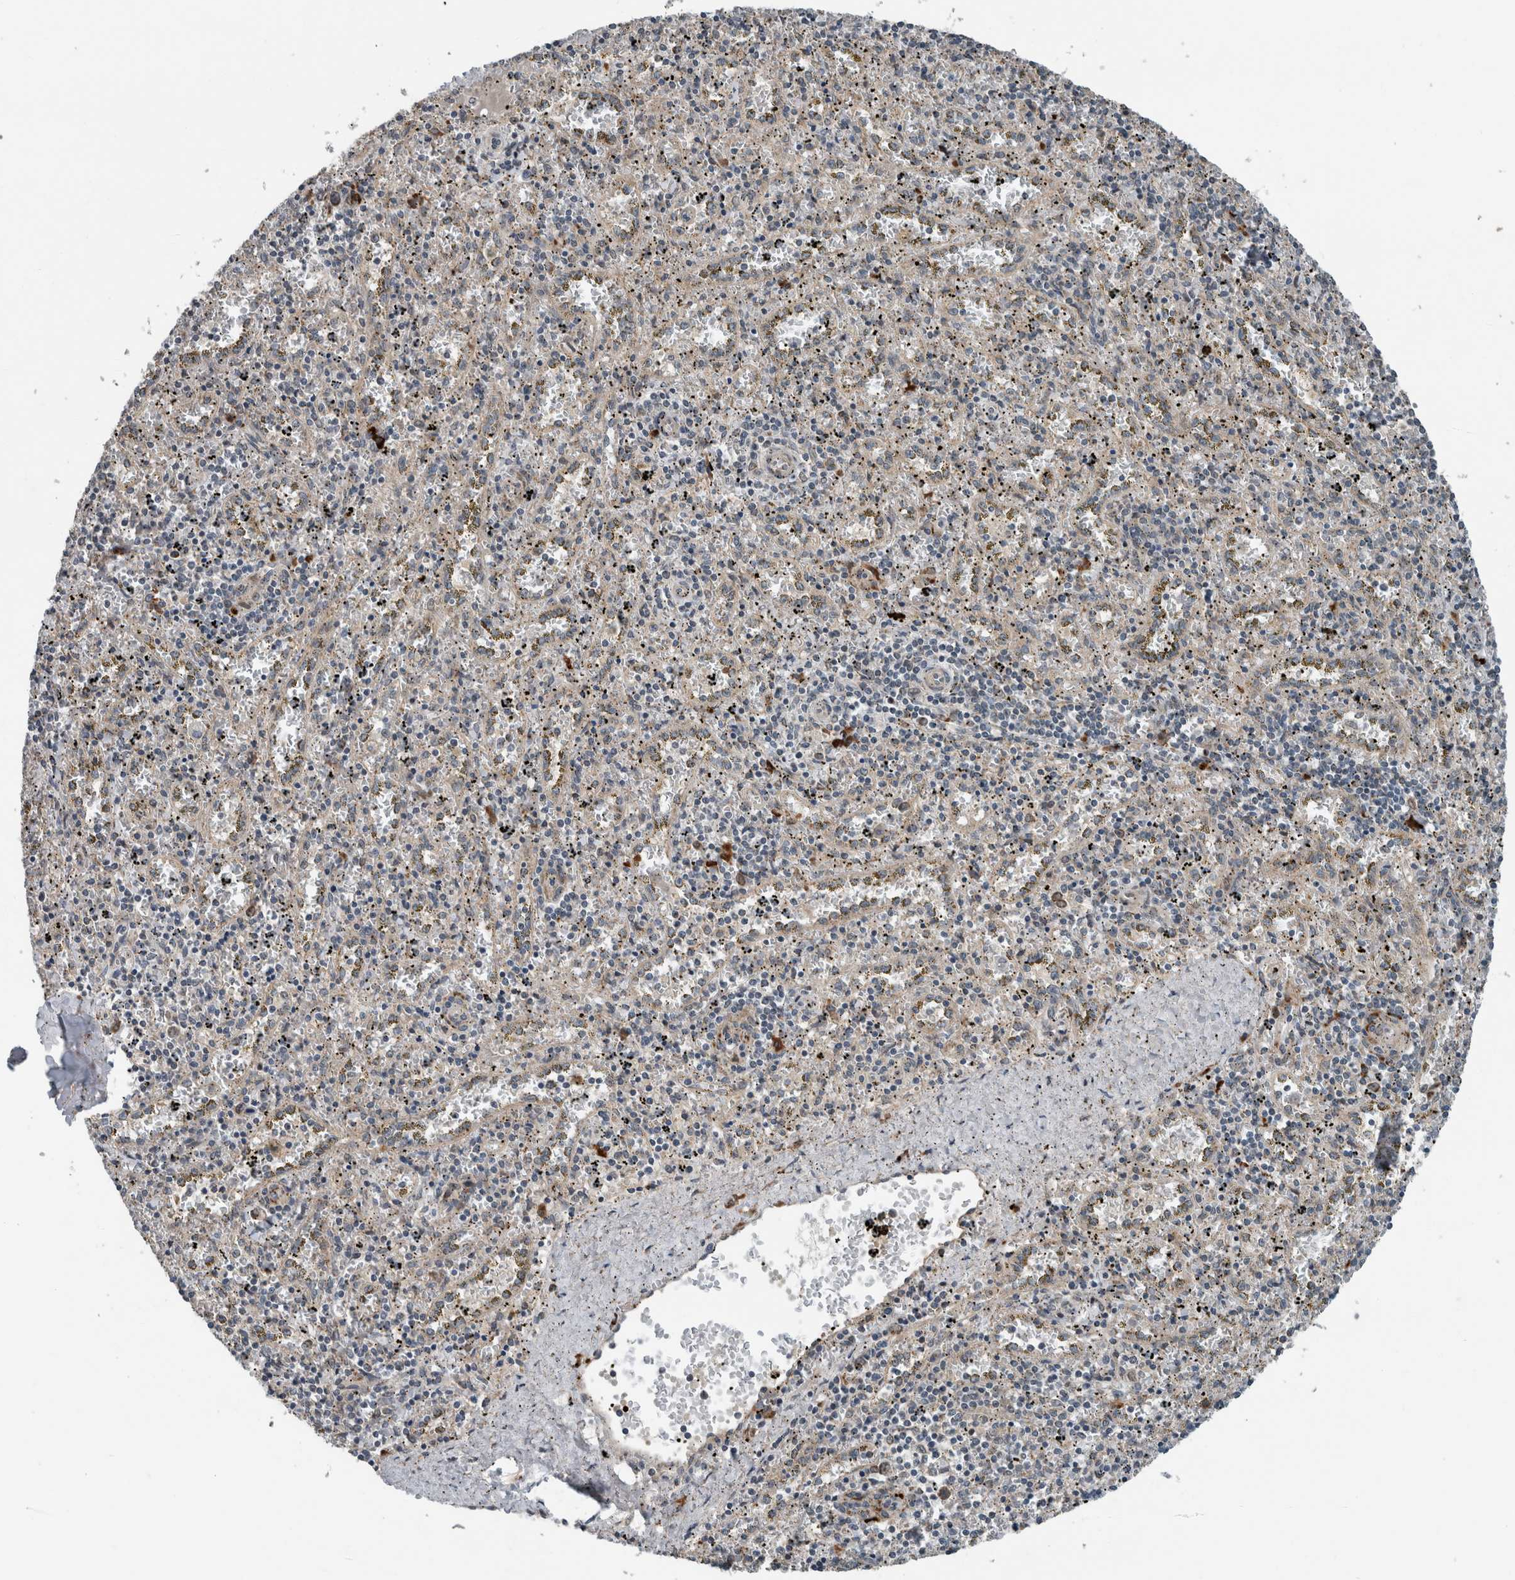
{"staining": {"intensity": "moderate", "quantity": "<25%", "location": "cytoplasmic/membranous"}, "tissue": "spleen", "cell_type": "Cells in red pulp", "image_type": "normal", "snomed": [{"axis": "morphology", "description": "Normal tissue, NOS"}, {"axis": "topography", "description": "Spleen"}], "caption": "This histopathology image demonstrates immunohistochemistry staining of benign human spleen, with low moderate cytoplasmic/membranous expression in approximately <25% of cells in red pulp.", "gene": "GBA2", "patient": {"sex": "male", "age": 11}}